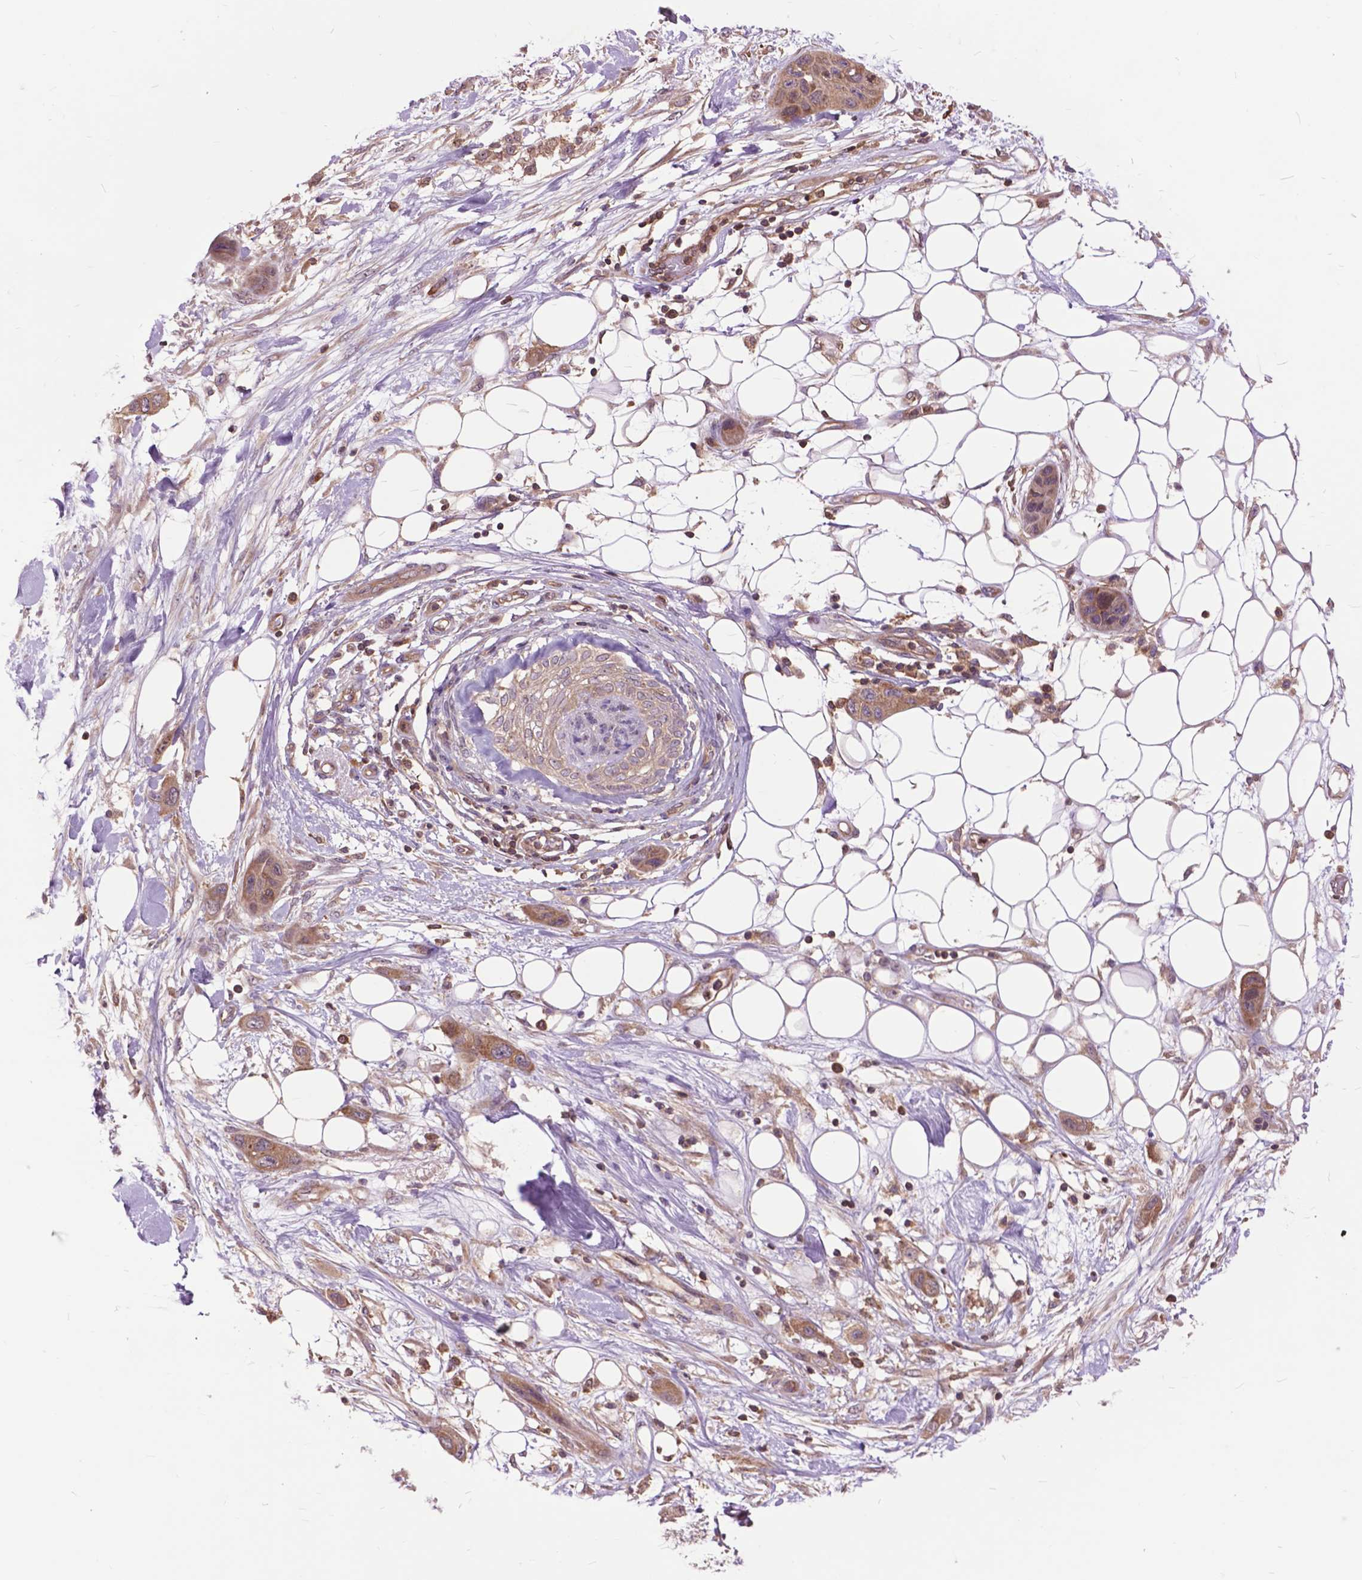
{"staining": {"intensity": "moderate", "quantity": ">75%", "location": "cytoplasmic/membranous"}, "tissue": "skin cancer", "cell_type": "Tumor cells", "image_type": "cancer", "snomed": [{"axis": "morphology", "description": "Squamous cell carcinoma, NOS"}, {"axis": "topography", "description": "Skin"}], "caption": "Protein staining demonstrates moderate cytoplasmic/membranous staining in about >75% of tumor cells in skin cancer.", "gene": "ARAF", "patient": {"sex": "male", "age": 79}}